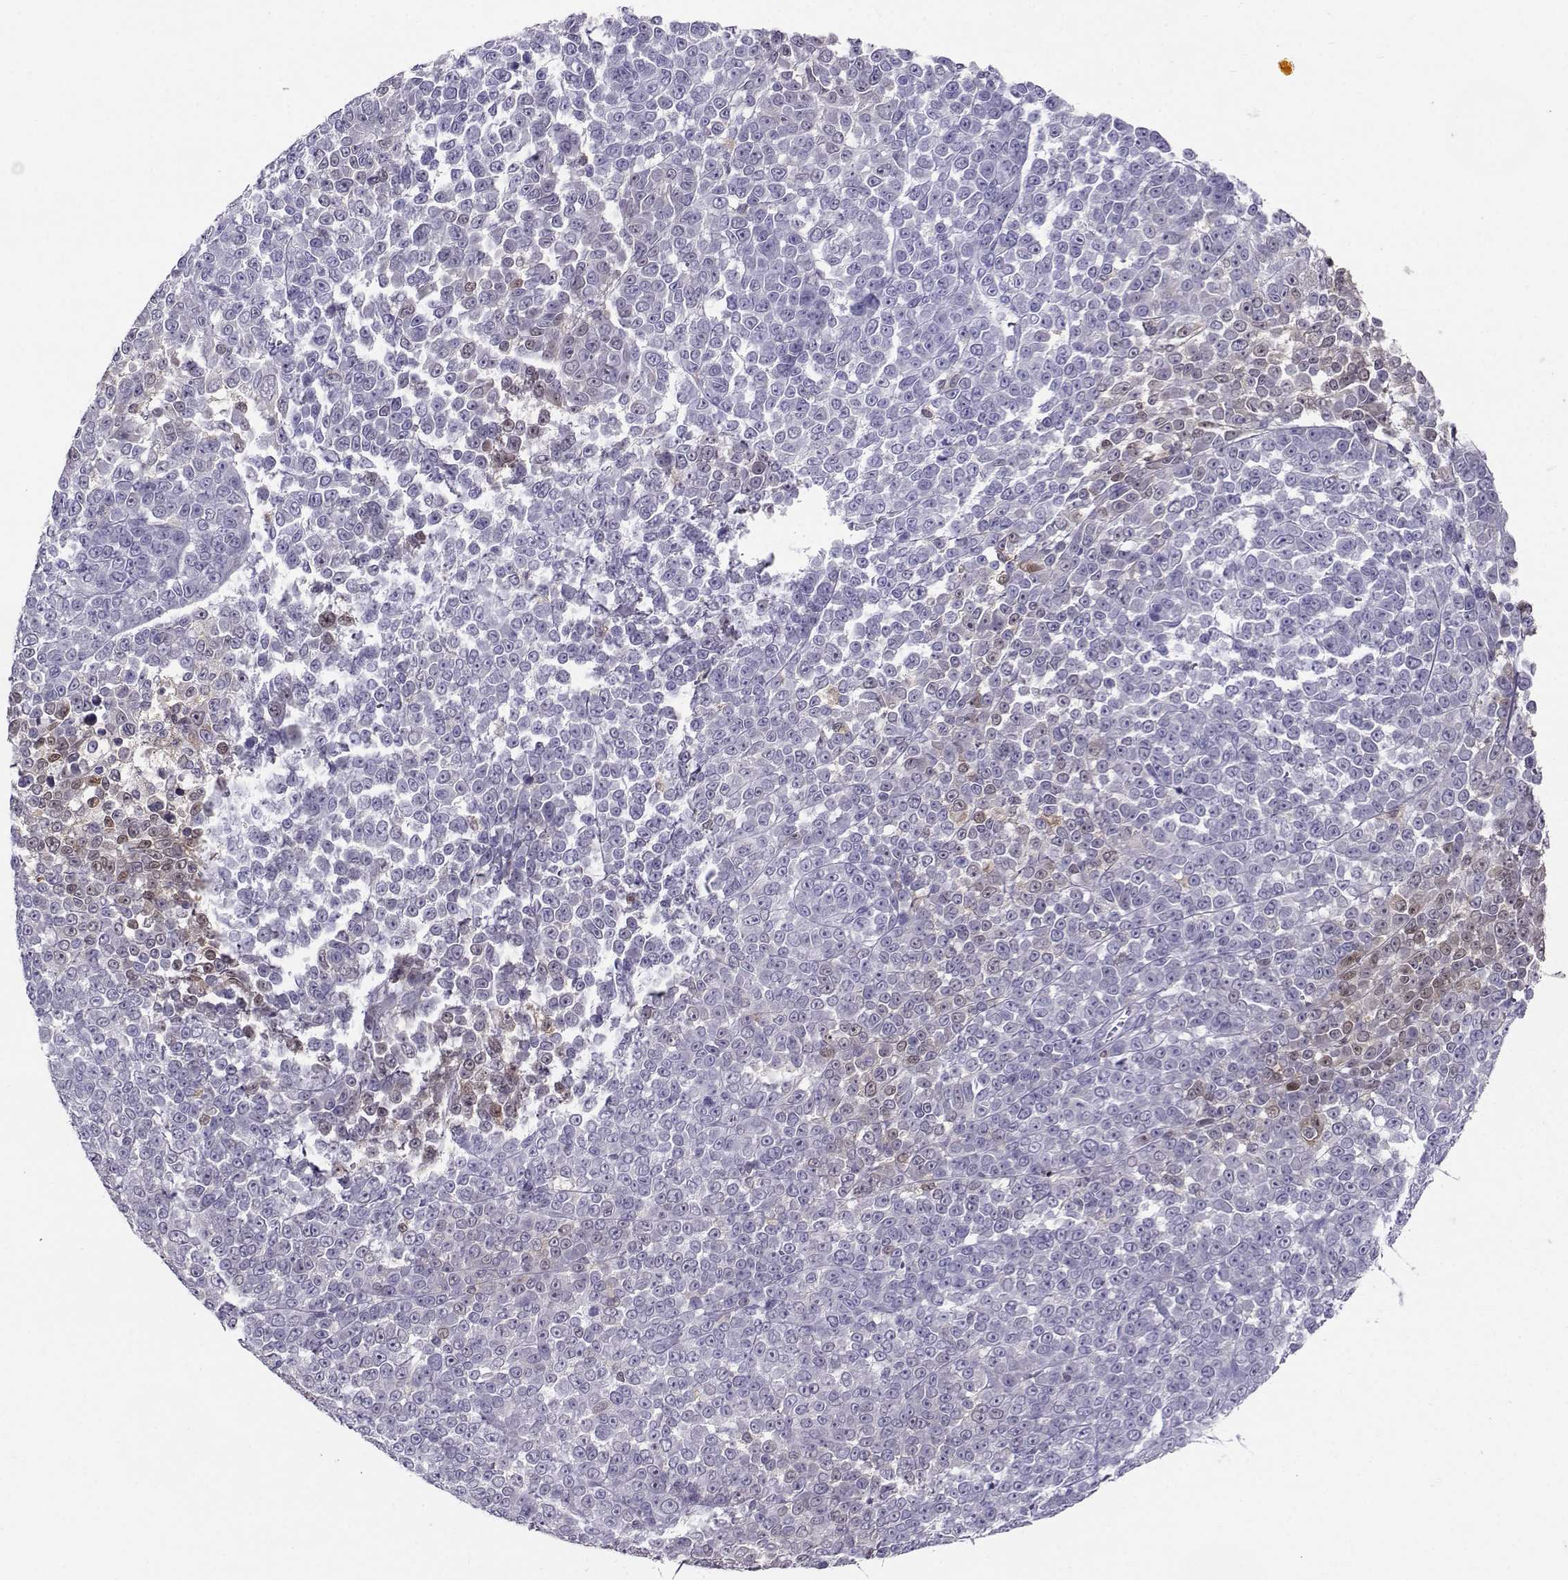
{"staining": {"intensity": "weak", "quantity": "<25%", "location": "nuclear"}, "tissue": "melanoma", "cell_type": "Tumor cells", "image_type": "cancer", "snomed": [{"axis": "morphology", "description": "Malignant melanoma, NOS"}, {"axis": "topography", "description": "Skin"}], "caption": "Tumor cells are negative for brown protein staining in melanoma. (DAB immunohistochemistry (IHC) visualized using brightfield microscopy, high magnification).", "gene": "PGK1", "patient": {"sex": "female", "age": 95}}